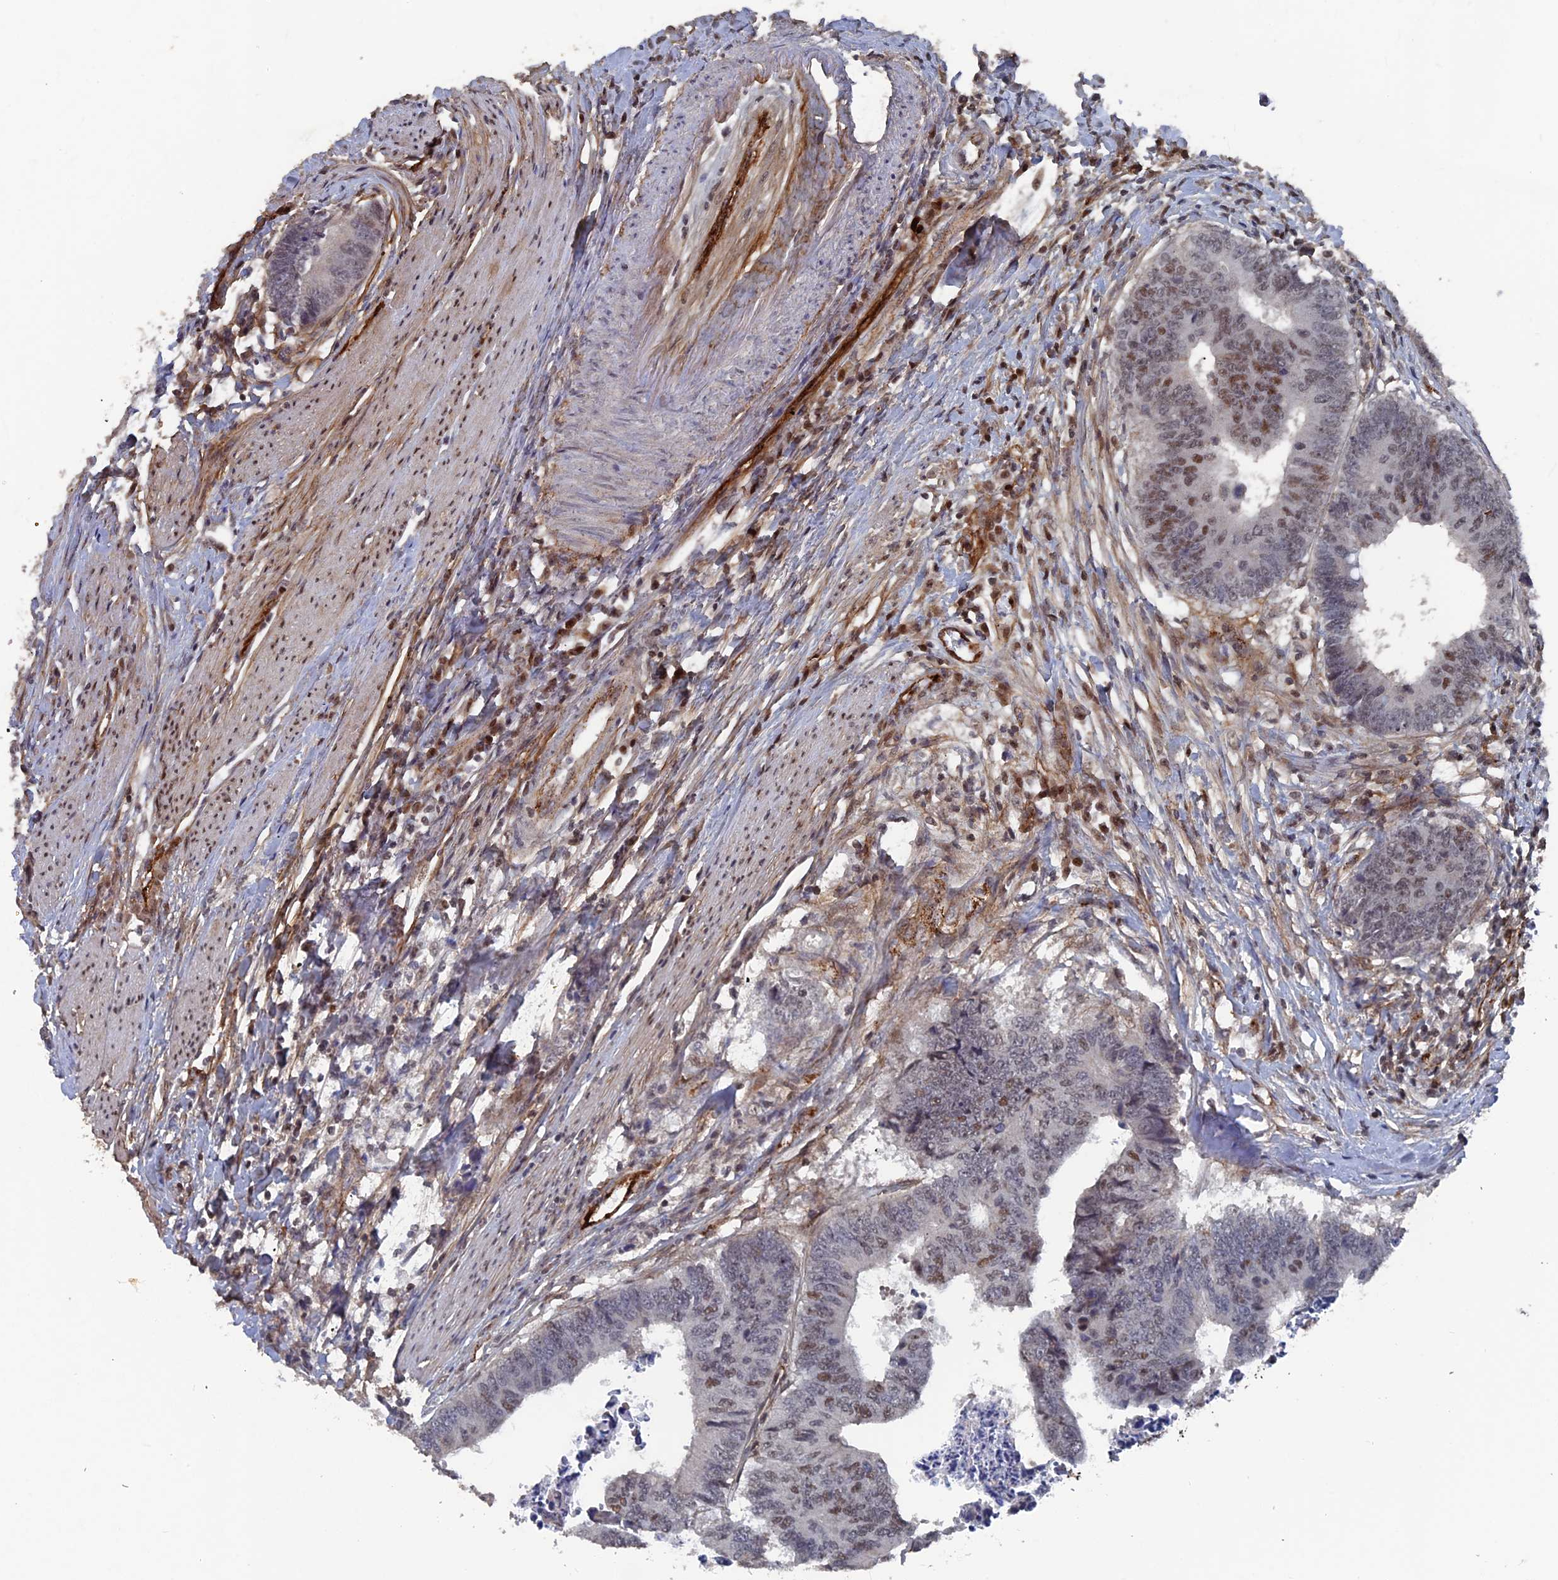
{"staining": {"intensity": "moderate", "quantity": "<25%", "location": "nuclear"}, "tissue": "colorectal cancer", "cell_type": "Tumor cells", "image_type": "cancer", "snomed": [{"axis": "morphology", "description": "Adenocarcinoma, NOS"}, {"axis": "topography", "description": "Rectum"}], "caption": "An immunohistochemistry micrograph of tumor tissue is shown. Protein staining in brown labels moderate nuclear positivity in colorectal adenocarcinoma within tumor cells.", "gene": "SH3D21", "patient": {"sex": "male", "age": 84}}